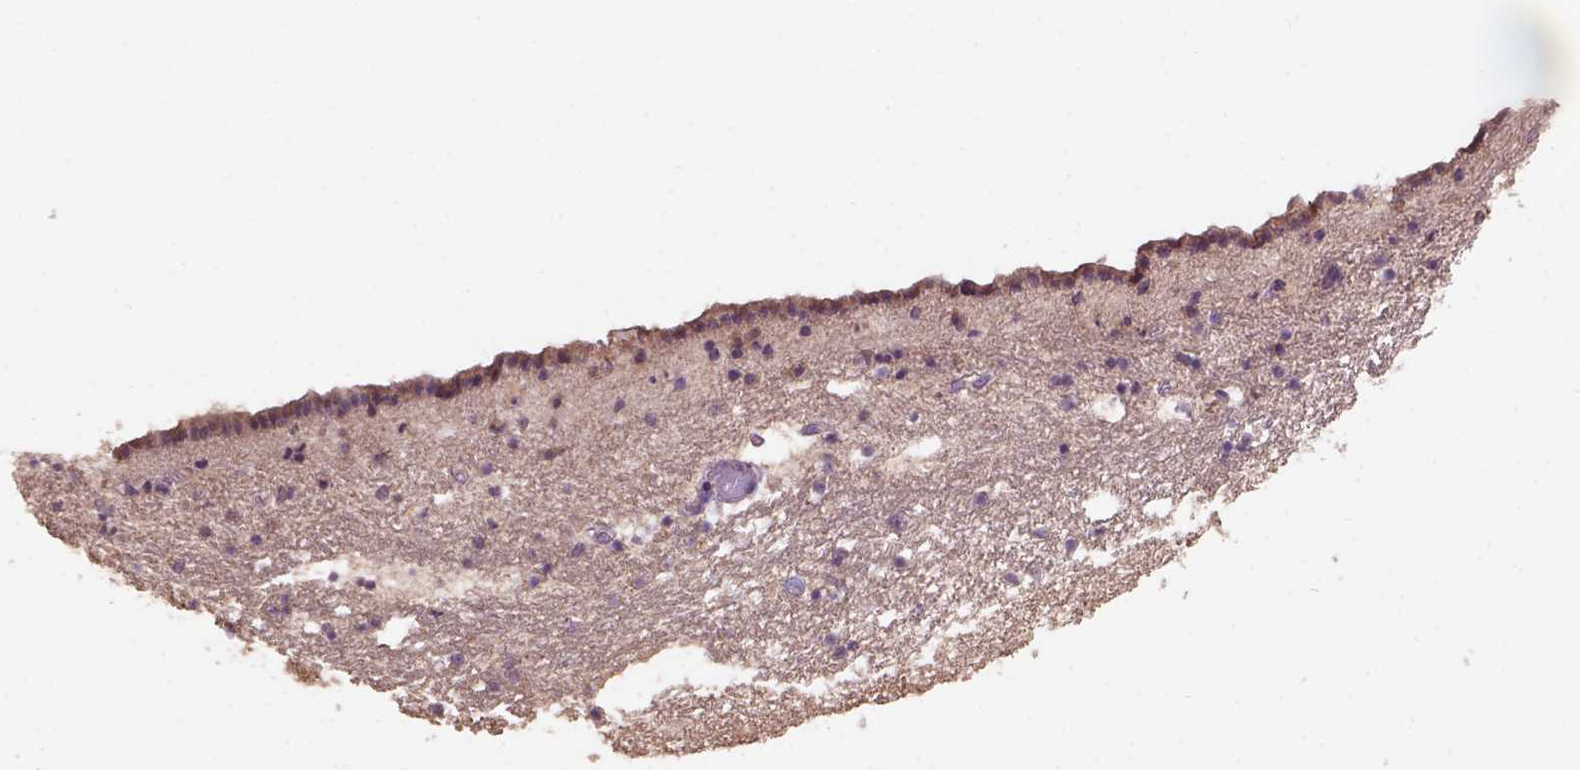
{"staining": {"intensity": "moderate", "quantity": "<25%", "location": "cytoplasmic/membranous"}, "tissue": "caudate", "cell_type": "Glial cells", "image_type": "normal", "snomed": [{"axis": "morphology", "description": "Normal tissue, NOS"}, {"axis": "topography", "description": "Lateral ventricle wall"}], "caption": "Brown immunohistochemical staining in normal caudate shows moderate cytoplasmic/membranous expression in approximately <25% of glial cells. Nuclei are stained in blue.", "gene": "KBTBD8", "patient": {"sex": "female", "age": 42}}